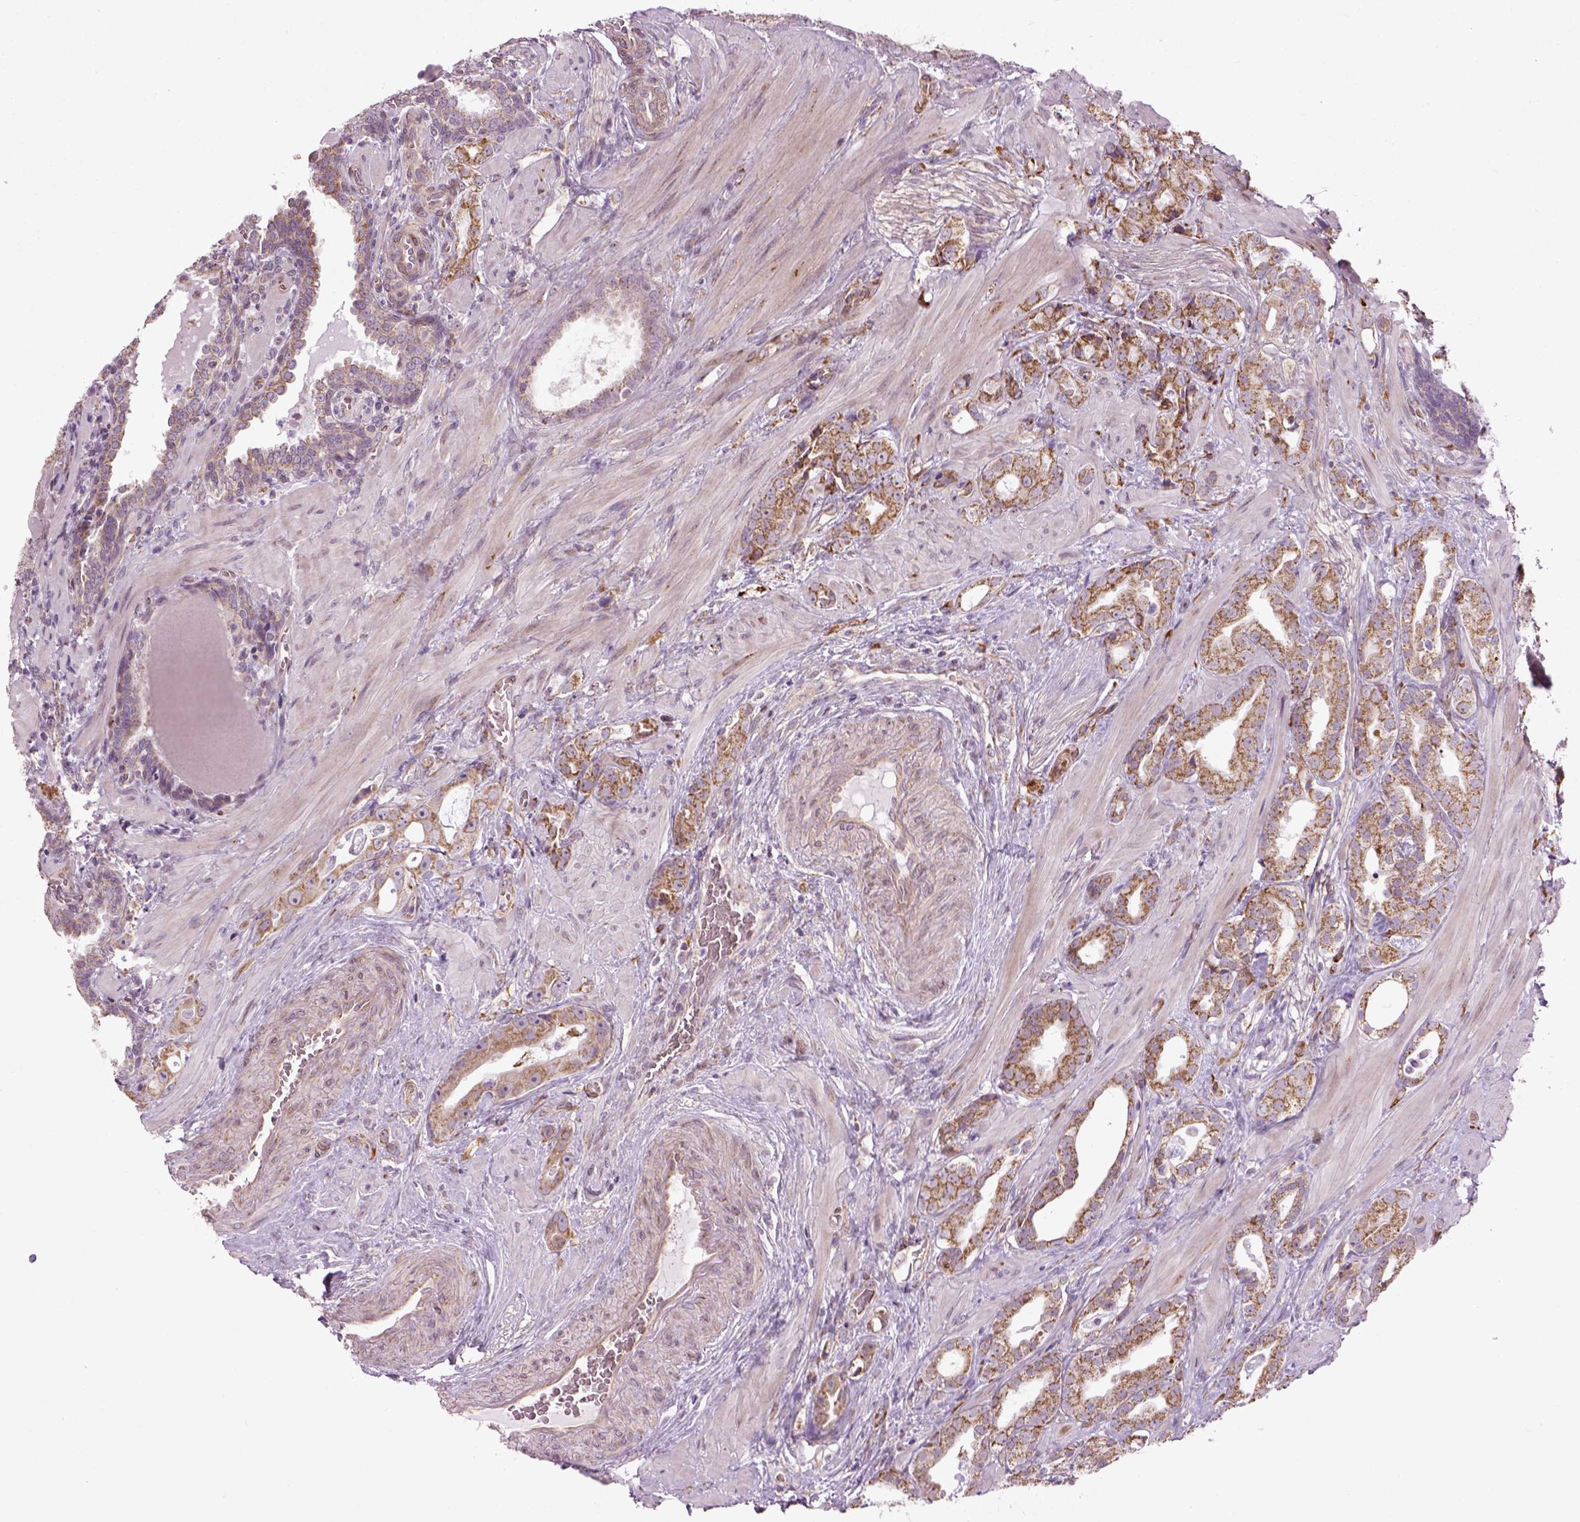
{"staining": {"intensity": "moderate", "quantity": ">75%", "location": "cytoplasmic/membranous"}, "tissue": "prostate cancer", "cell_type": "Tumor cells", "image_type": "cancer", "snomed": [{"axis": "morphology", "description": "Adenocarcinoma, NOS"}, {"axis": "topography", "description": "Prostate"}], "caption": "Human prostate cancer (adenocarcinoma) stained for a protein (brown) displays moderate cytoplasmic/membranous positive positivity in approximately >75% of tumor cells.", "gene": "XK", "patient": {"sex": "male", "age": 57}}